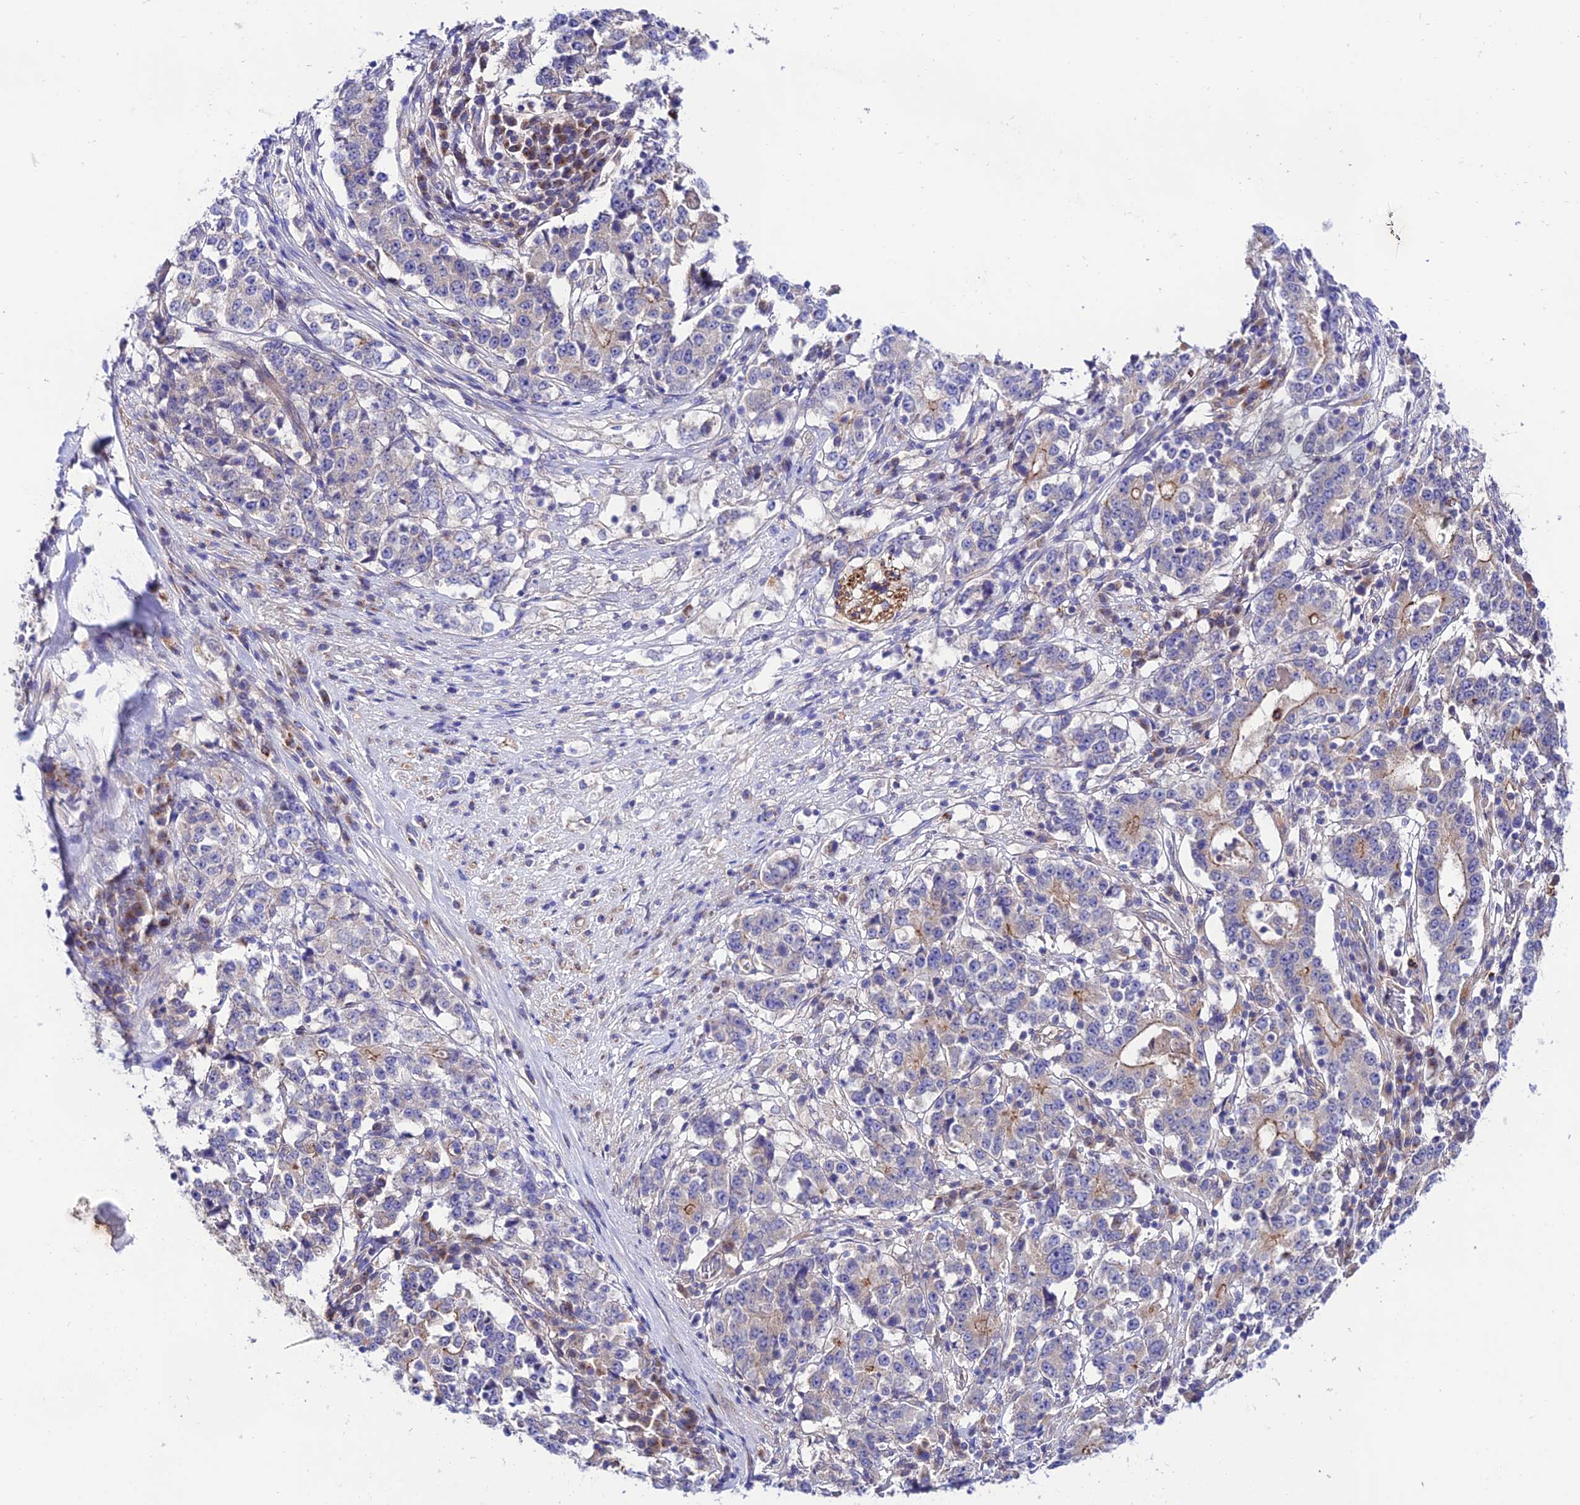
{"staining": {"intensity": "moderate", "quantity": "<25%", "location": "cytoplasmic/membranous"}, "tissue": "stomach cancer", "cell_type": "Tumor cells", "image_type": "cancer", "snomed": [{"axis": "morphology", "description": "Adenocarcinoma, NOS"}, {"axis": "topography", "description": "Stomach"}], "caption": "IHC (DAB) staining of human adenocarcinoma (stomach) demonstrates moderate cytoplasmic/membranous protein expression in about <25% of tumor cells.", "gene": "LACTB2", "patient": {"sex": "male", "age": 59}}